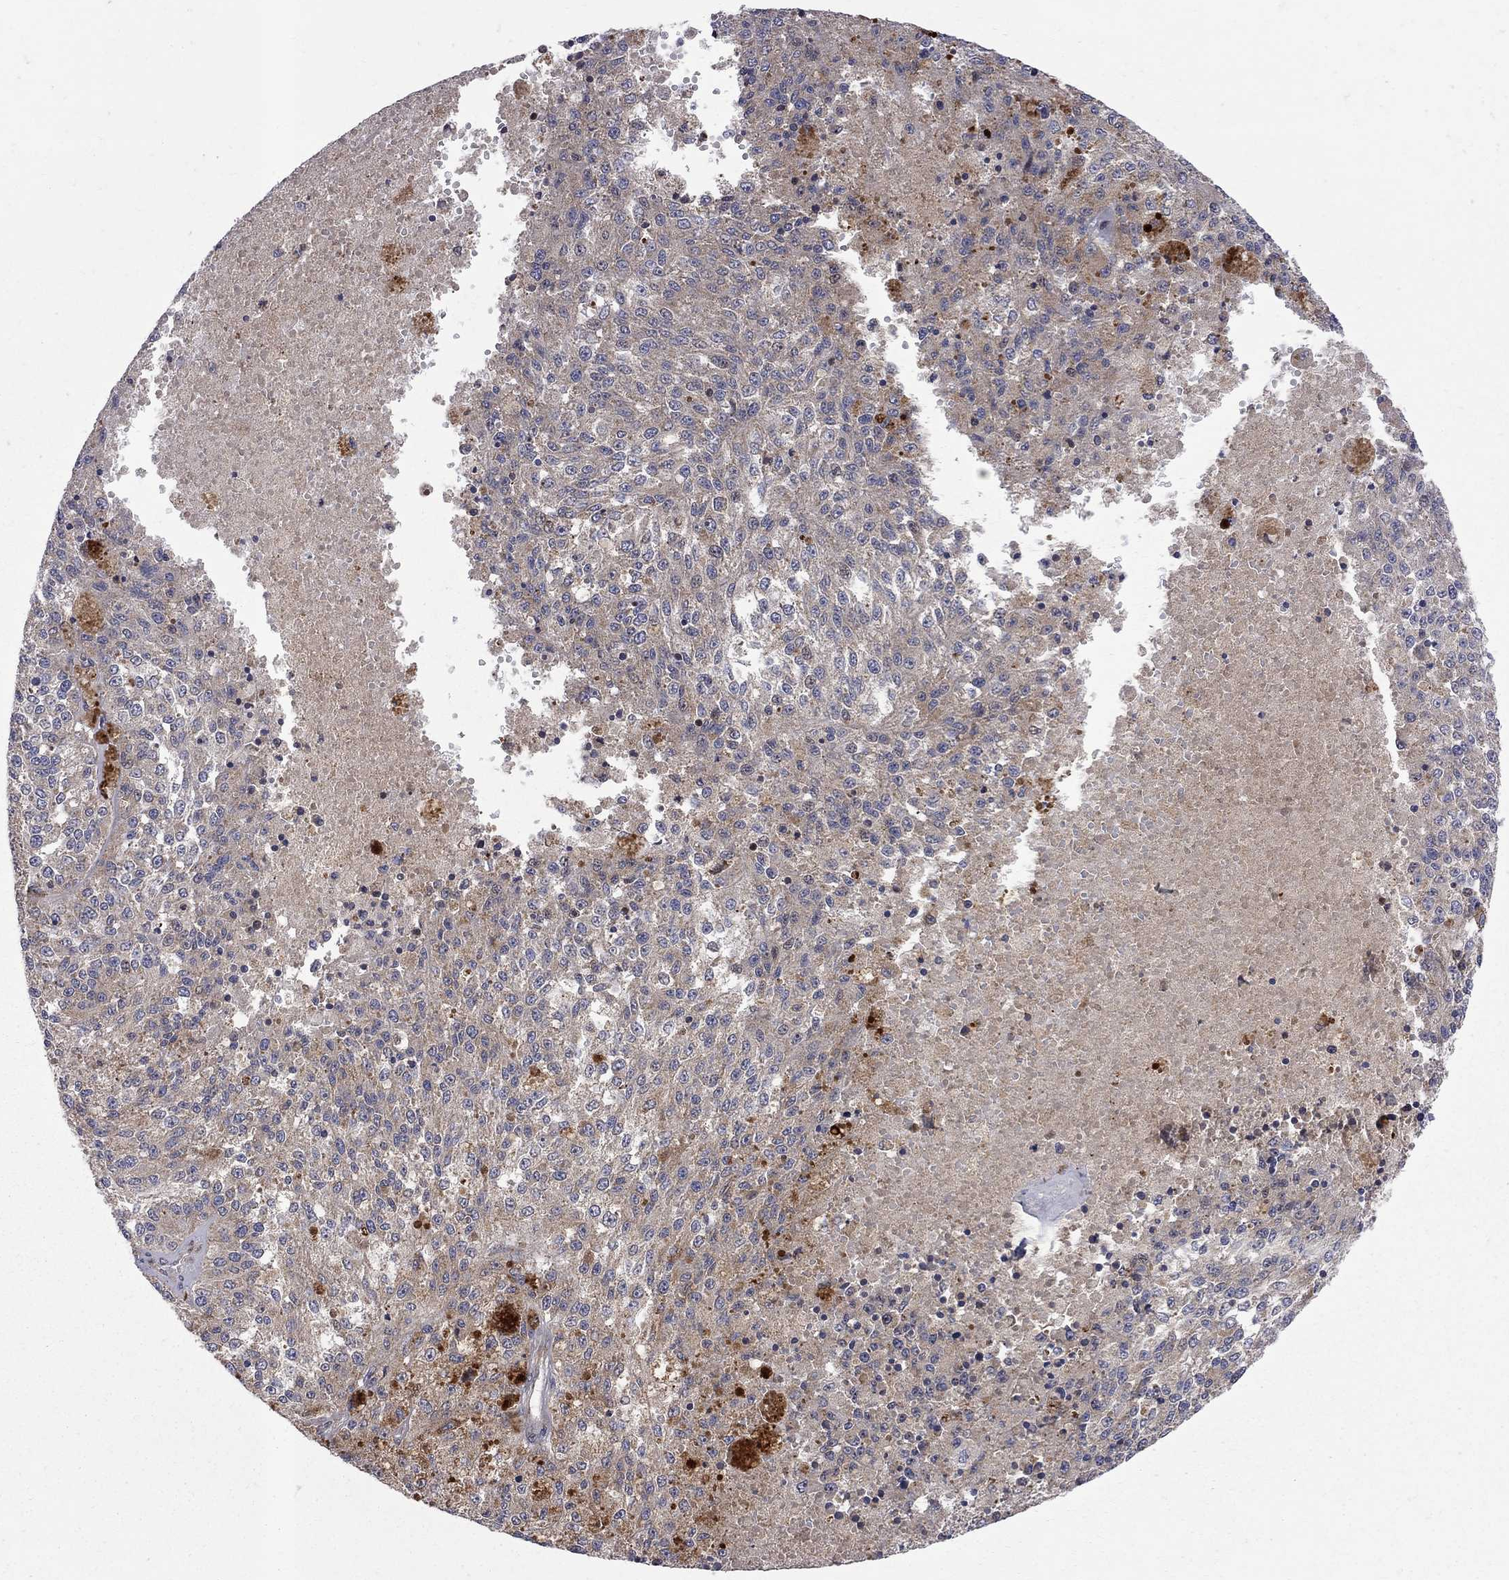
{"staining": {"intensity": "weak", "quantity": ">75%", "location": "cytoplasmic/membranous"}, "tissue": "melanoma", "cell_type": "Tumor cells", "image_type": "cancer", "snomed": [{"axis": "morphology", "description": "Malignant melanoma, Metastatic site"}, {"axis": "topography", "description": "Lymph node"}], "caption": "Melanoma tissue reveals weak cytoplasmic/membranous staining in about >75% of tumor cells, visualized by immunohistochemistry. Nuclei are stained in blue.", "gene": "CNOT11", "patient": {"sex": "female", "age": 64}}